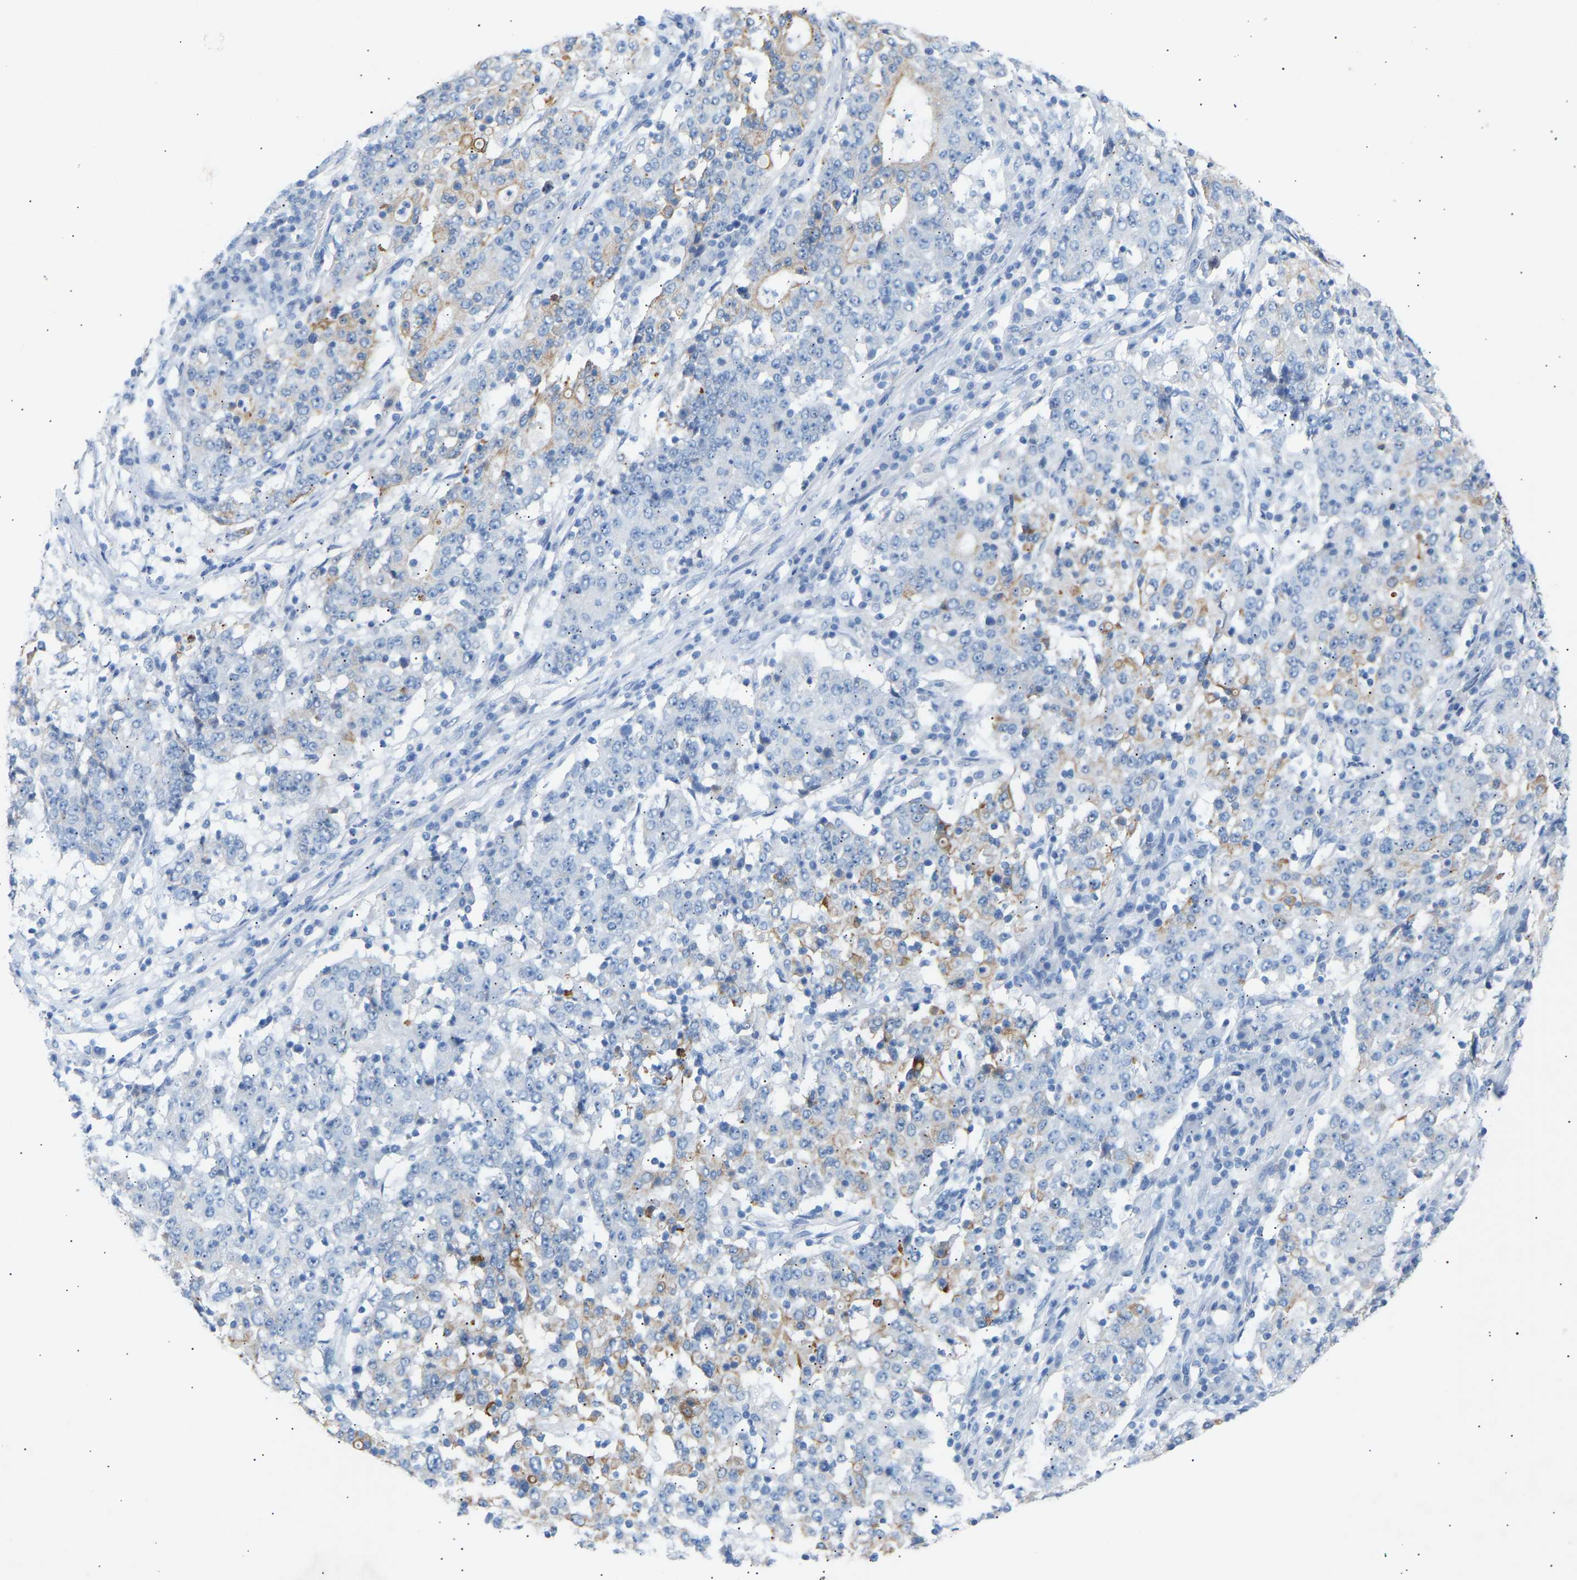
{"staining": {"intensity": "weak", "quantity": "<25%", "location": "cytoplasmic/membranous"}, "tissue": "stomach cancer", "cell_type": "Tumor cells", "image_type": "cancer", "snomed": [{"axis": "morphology", "description": "Adenocarcinoma, NOS"}, {"axis": "topography", "description": "Stomach"}], "caption": "High power microscopy image of an immunohistochemistry histopathology image of stomach cancer, revealing no significant expression in tumor cells.", "gene": "PEX1", "patient": {"sex": "male", "age": 59}}